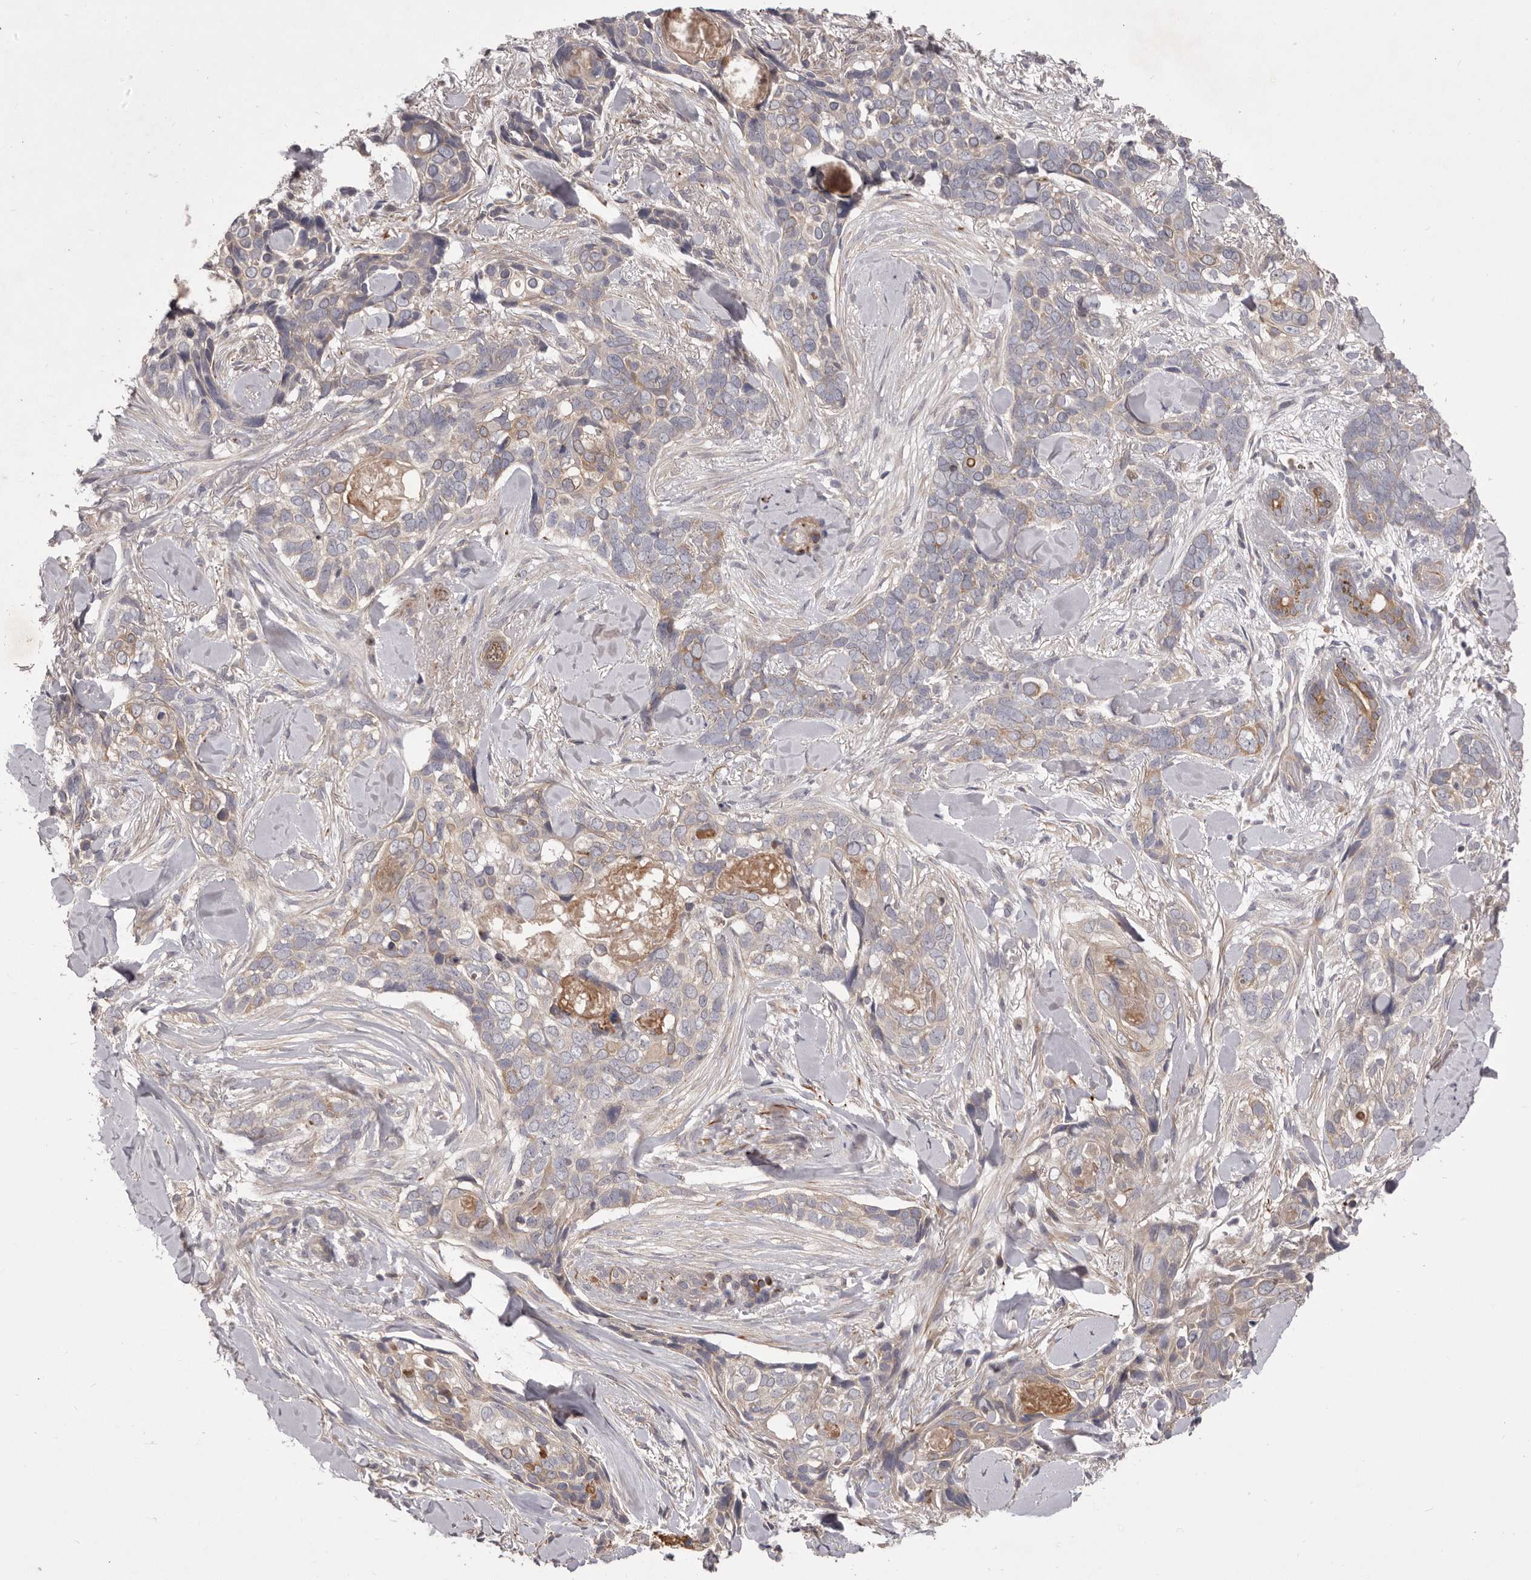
{"staining": {"intensity": "weak", "quantity": "<25%", "location": "cytoplasmic/membranous"}, "tissue": "skin cancer", "cell_type": "Tumor cells", "image_type": "cancer", "snomed": [{"axis": "morphology", "description": "Basal cell carcinoma"}, {"axis": "topography", "description": "Skin"}], "caption": "Tumor cells show no significant protein staining in skin cancer (basal cell carcinoma).", "gene": "PNRC1", "patient": {"sex": "female", "age": 82}}